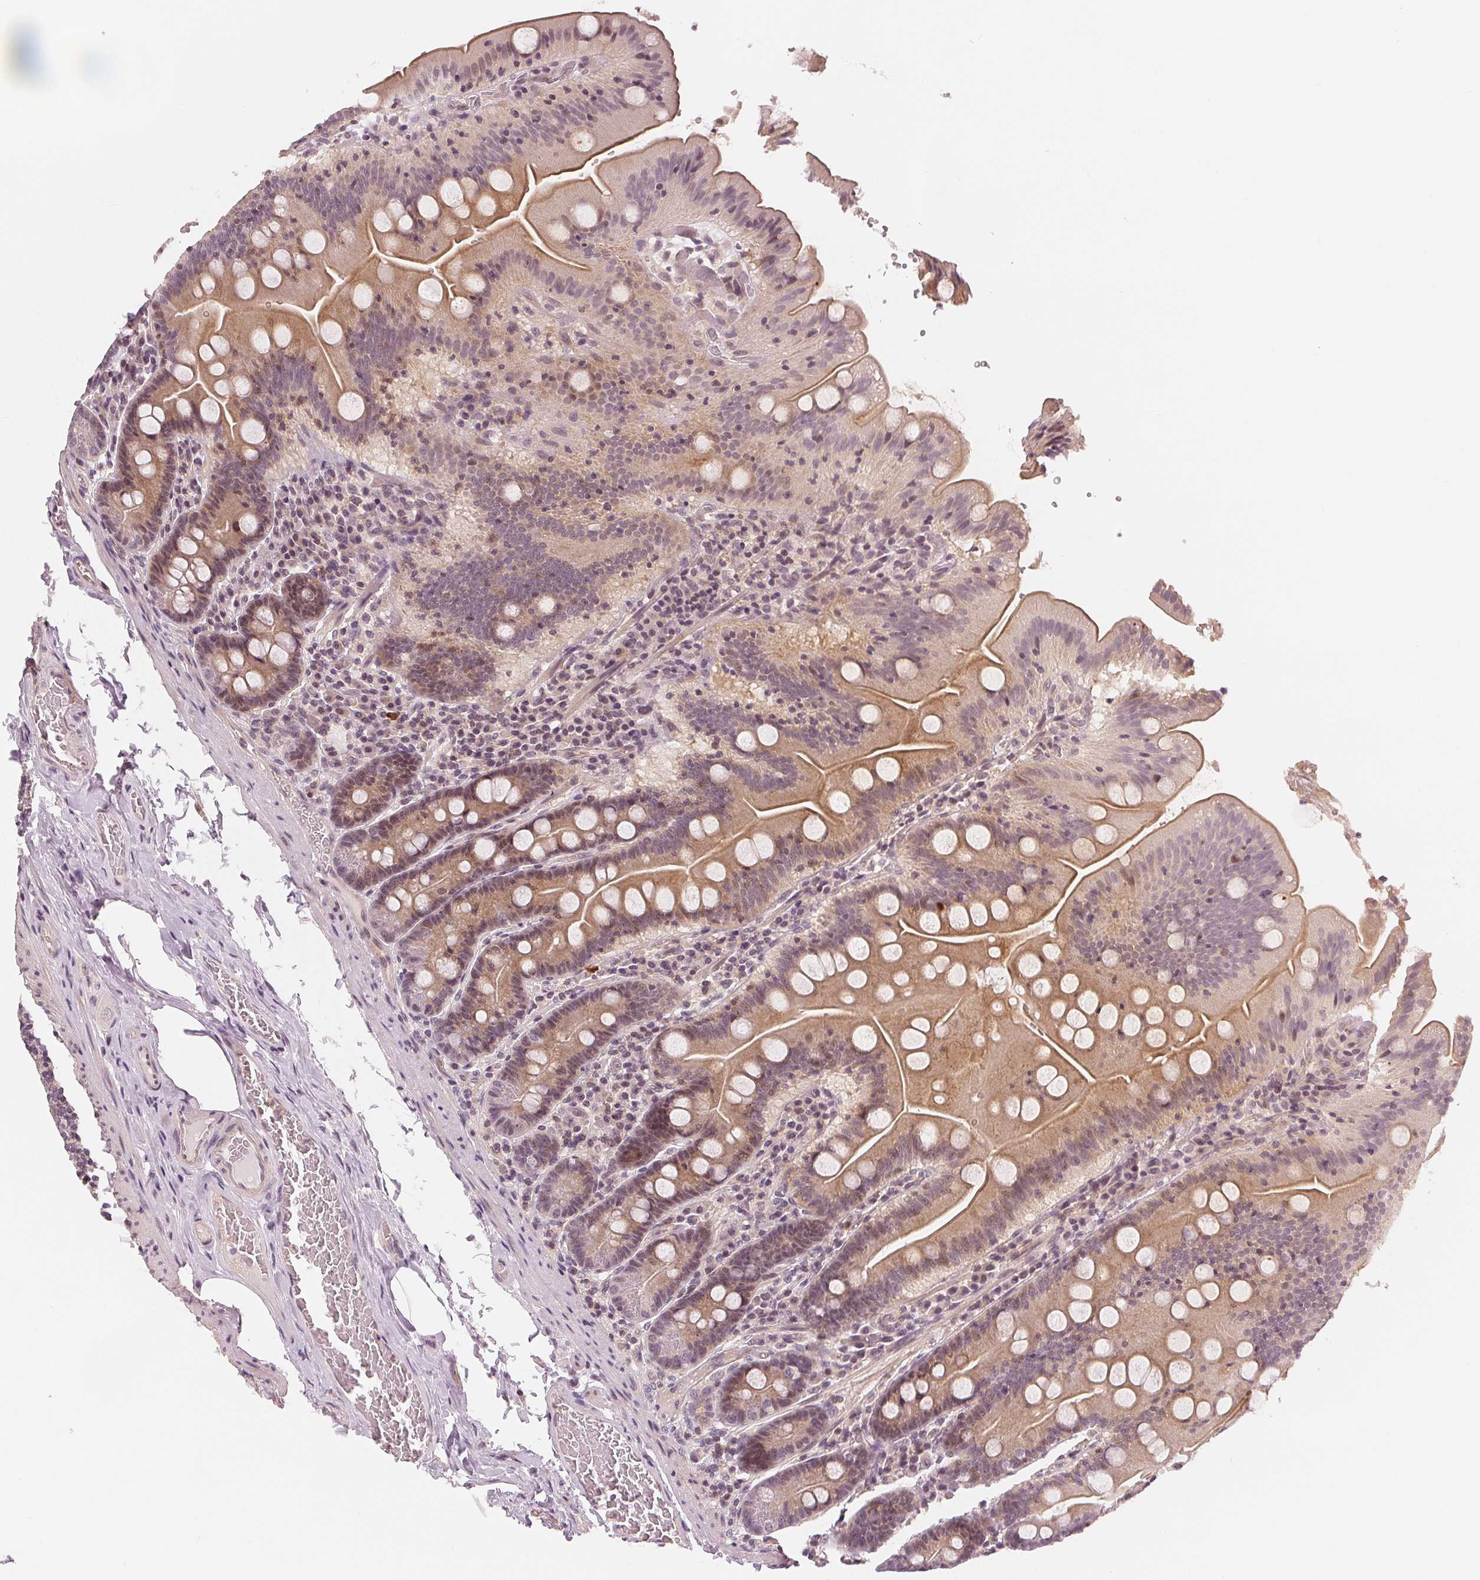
{"staining": {"intensity": "weak", "quantity": ">75%", "location": "cytoplasmic/membranous,nuclear"}, "tissue": "small intestine", "cell_type": "Glandular cells", "image_type": "normal", "snomed": [{"axis": "morphology", "description": "Normal tissue, NOS"}, {"axis": "topography", "description": "Small intestine"}], "caption": "Immunohistochemical staining of benign human small intestine displays >75% levels of weak cytoplasmic/membranous,nuclear protein staining in approximately >75% of glandular cells.", "gene": "SLC34A1", "patient": {"sex": "male", "age": 37}}